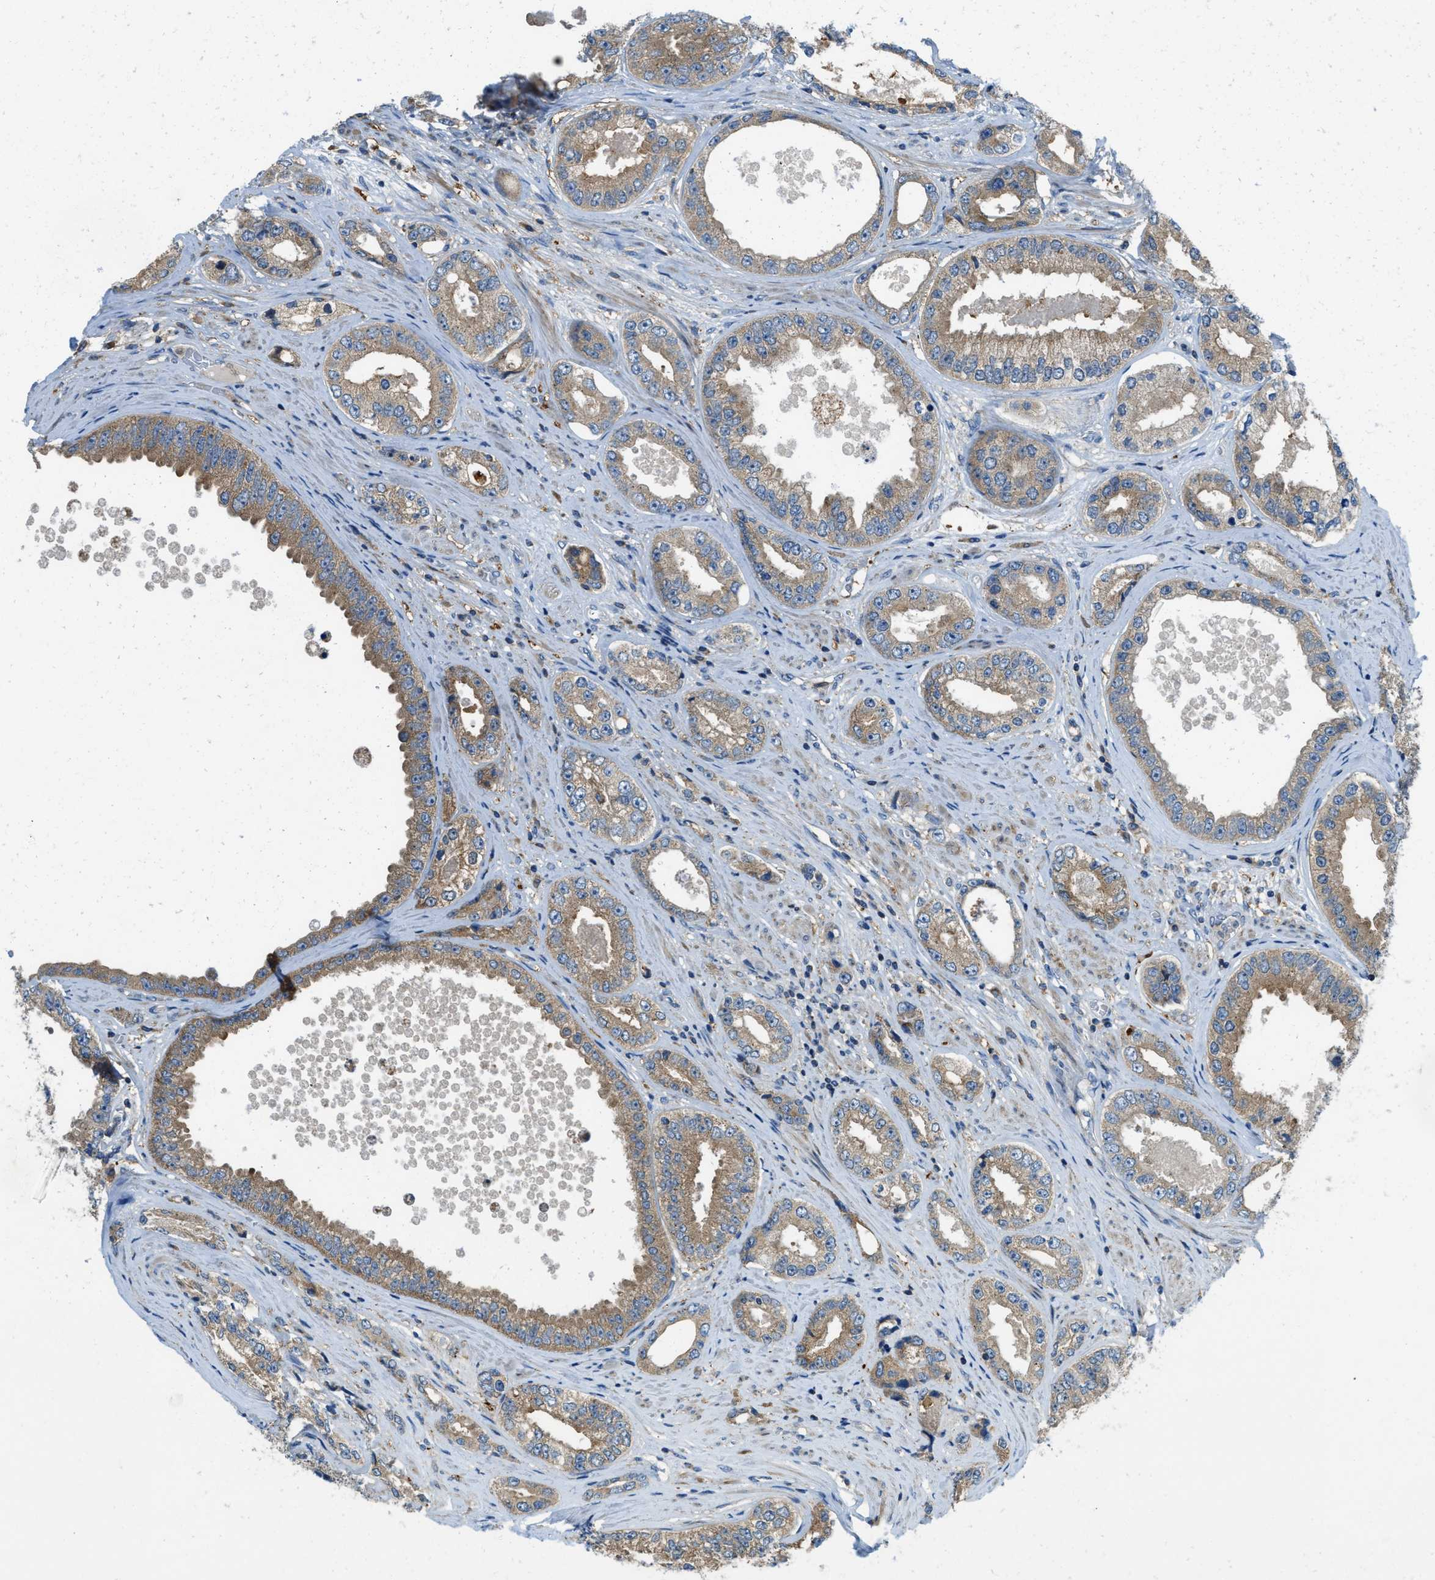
{"staining": {"intensity": "moderate", "quantity": "25%-75%", "location": "cytoplasmic/membranous"}, "tissue": "prostate cancer", "cell_type": "Tumor cells", "image_type": "cancer", "snomed": [{"axis": "morphology", "description": "Adenocarcinoma, High grade"}, {"axis": "topography", "description": "Prostate"}], "caption": "A brown stain highlights moderate cytoplasmic/membranous staining of a protein in prostate cancer tumor cells.", "gene": "RFFL", "patient": {"sex": "male", "age": 61}}